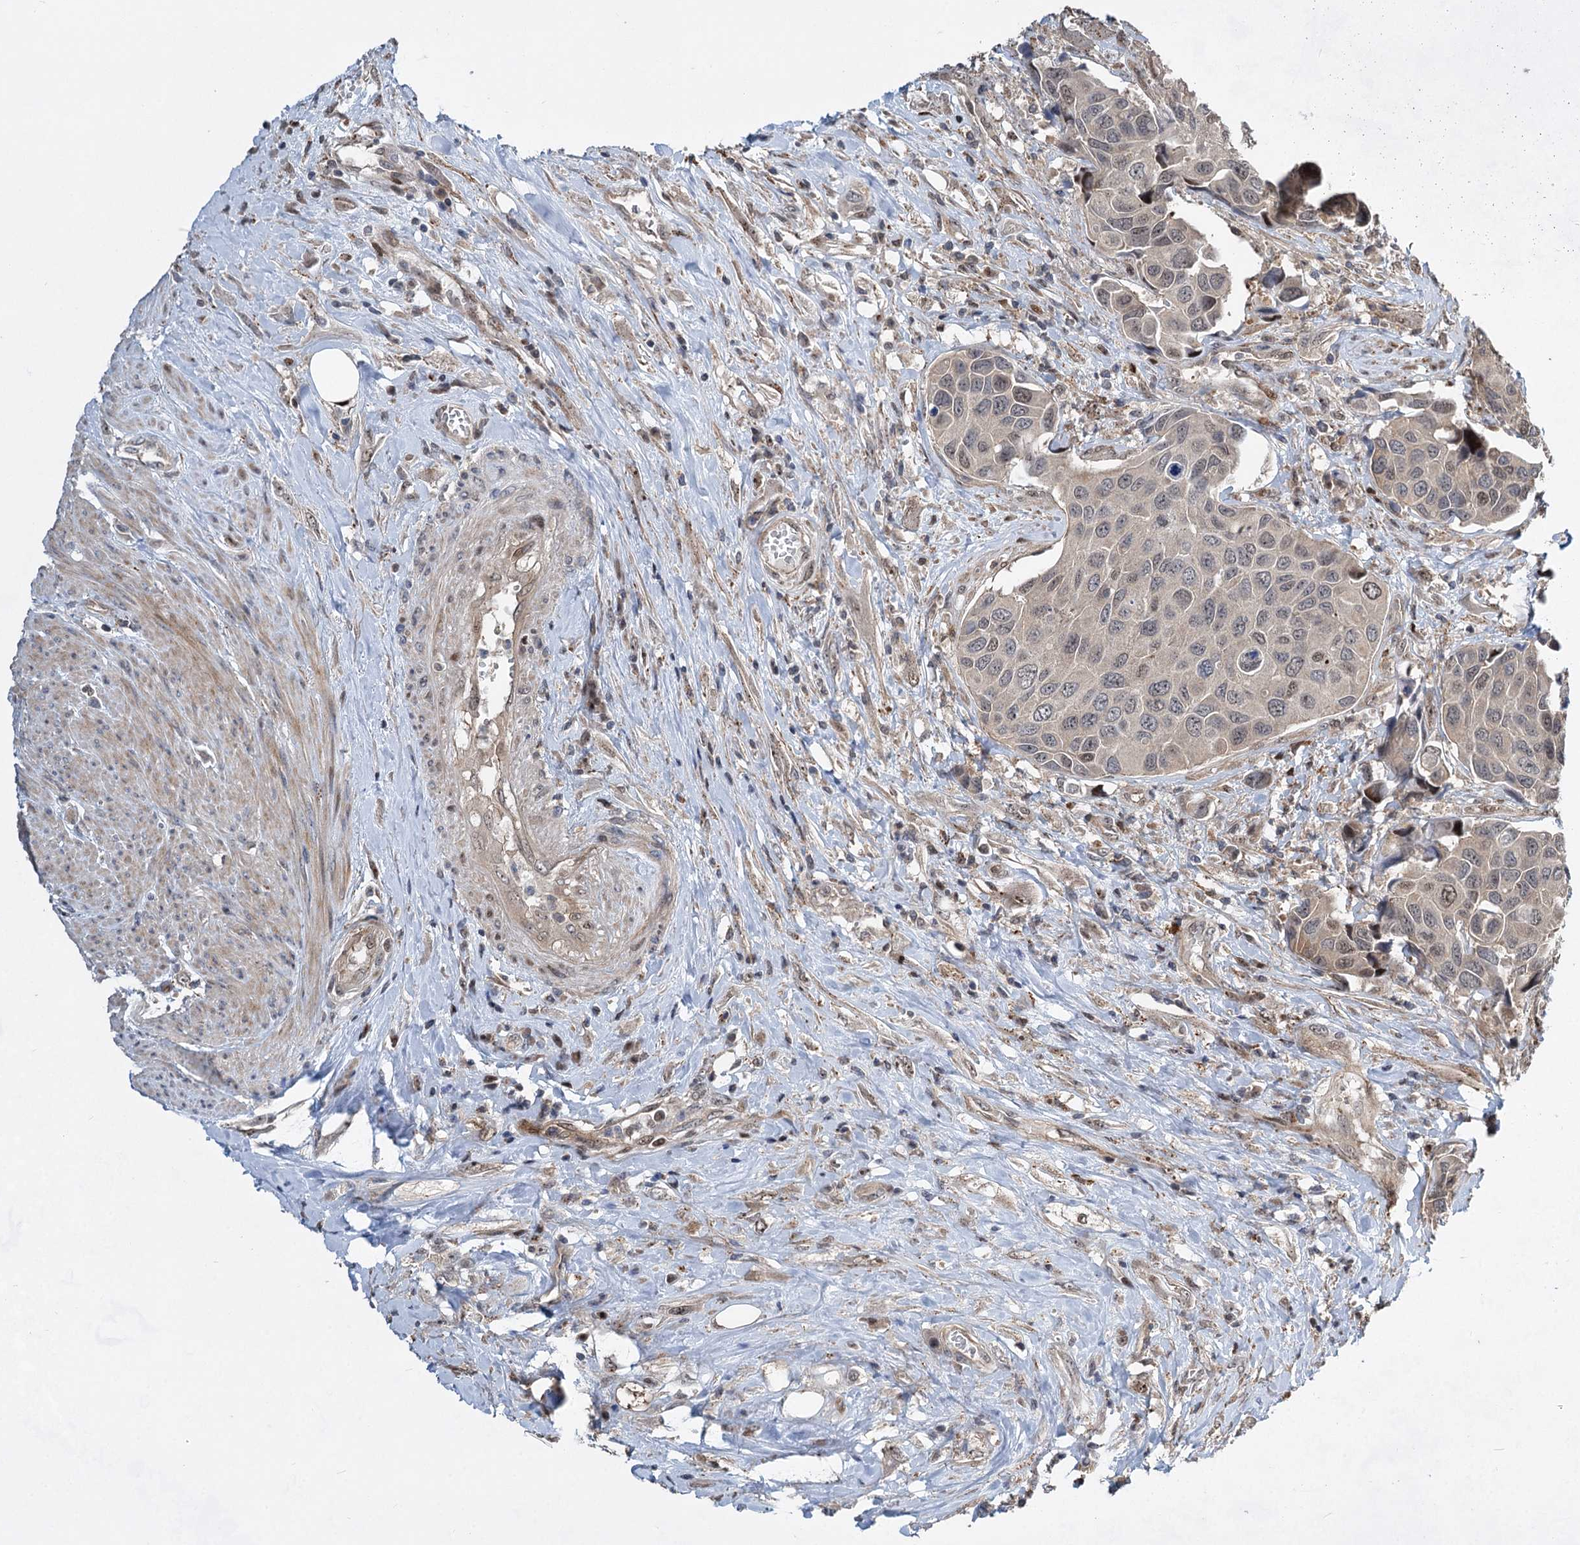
{"staining": {"intensity": "weak", "quantity": "<25%", "location": "nuclear"}, "tissue": "urothelial cancer", "cell_type": "Tumor cells", "image_type": "cancer", "snomed": [{"axis": "morphology", "description": "Urothelial carcinoma, High grade"}, {"axis": "topography", "description": "Urinary bladder"}], "caption": "DAB (3,3'-diaminobenzidine) immunohistochemical staining of human urothelial cancer shows no significant expression in tumor cells.", "gene": "GPBP1", "patient": {"sex": "male", "age": 74}}